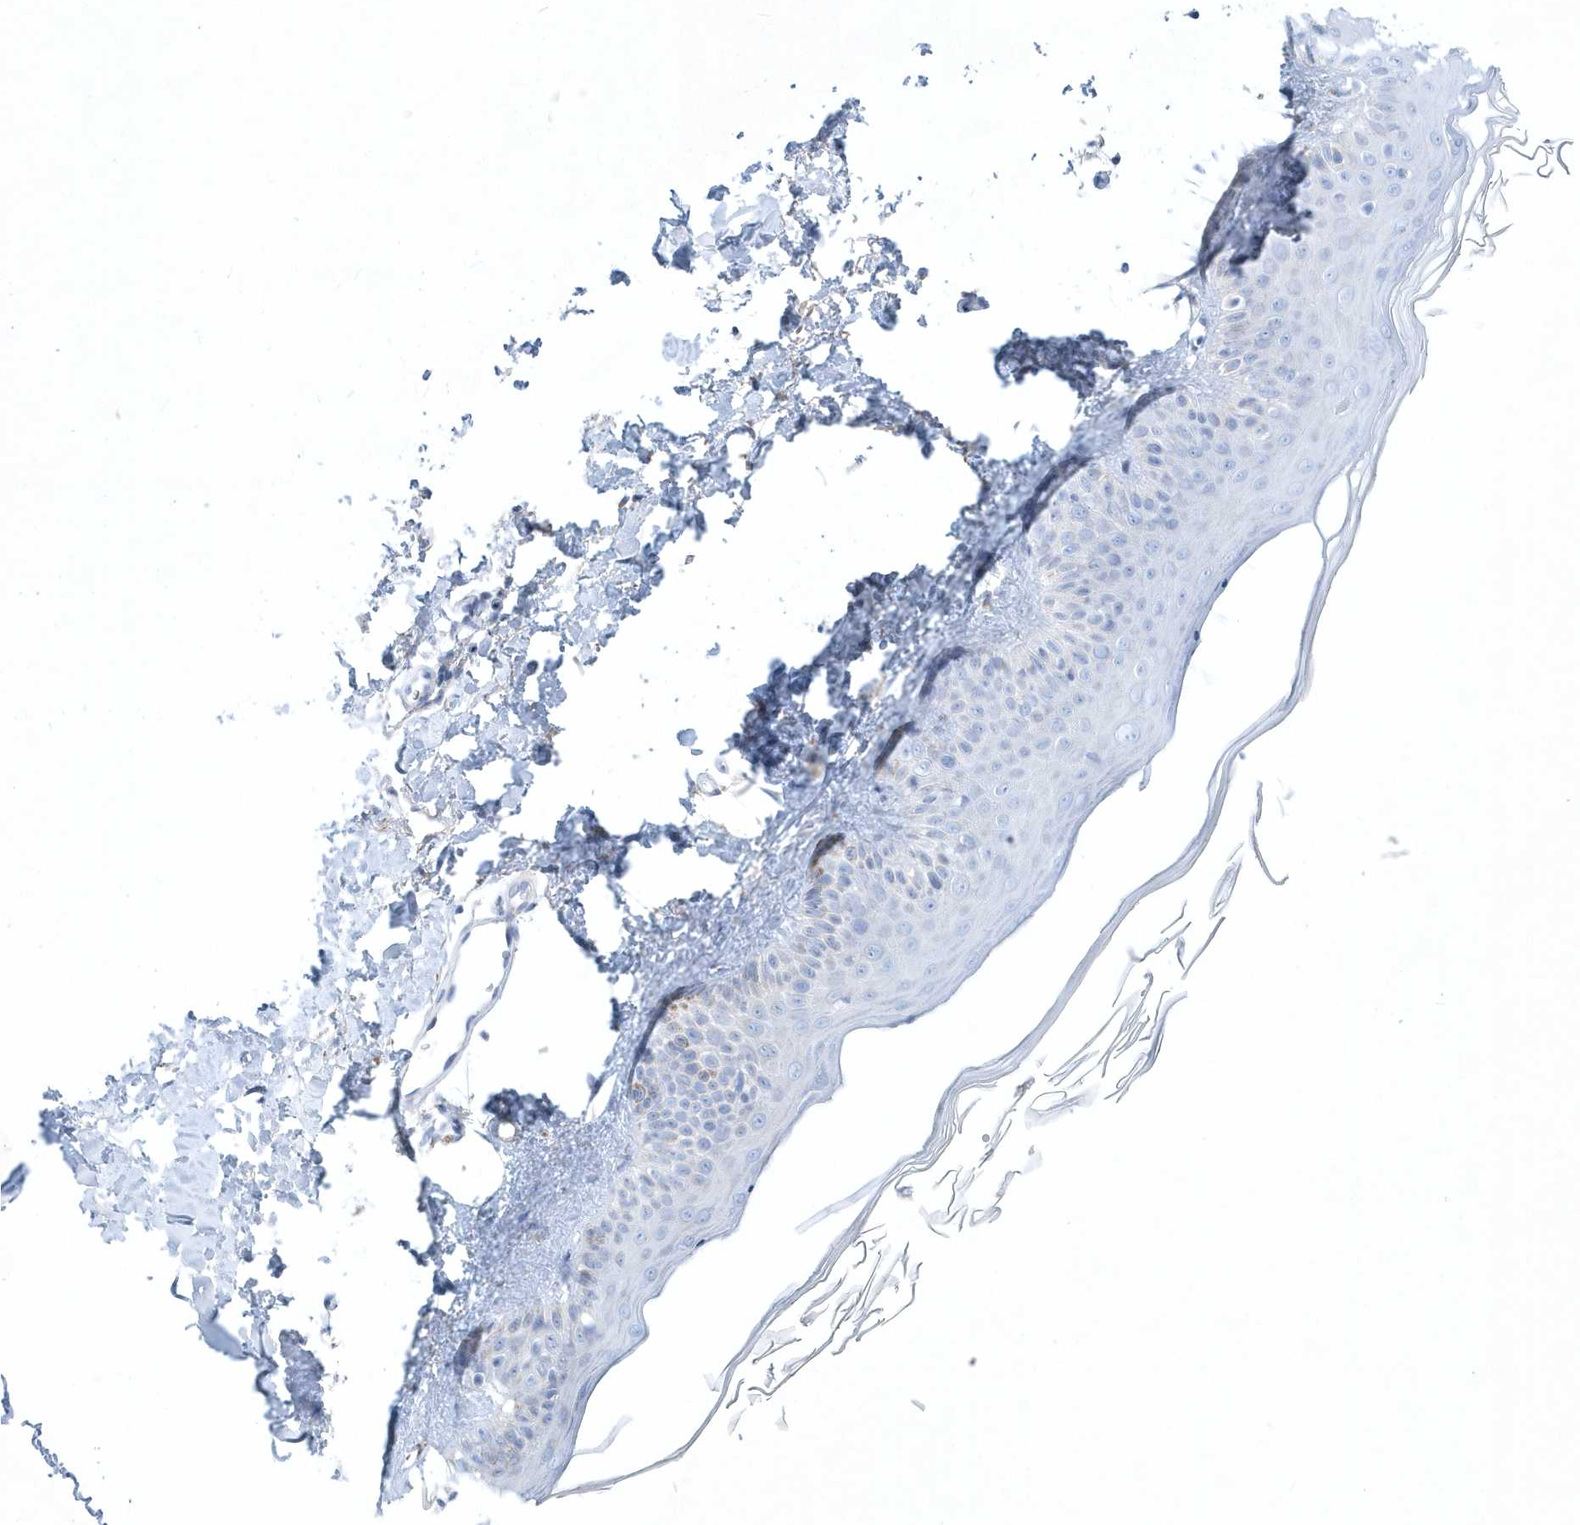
{"staining": {"intensity": "negative", "quantity": "none", "location": "none"}, "tissue": "skin", "cell_type": "Fibroblasts", "image_type": "normal", "snomed": [{"axis": "morphology", "description": "Normal tissue, NOS"}, {"axis": "topography", "description": "Skin"}], "caption": "High power microscopy photomicrograph of an IHC histopathology image of unremarkable skin, revealing no significant expression in fibroblasts.", "gene": "SPATA18", "patient": {"sex": "male", "age": 52}}